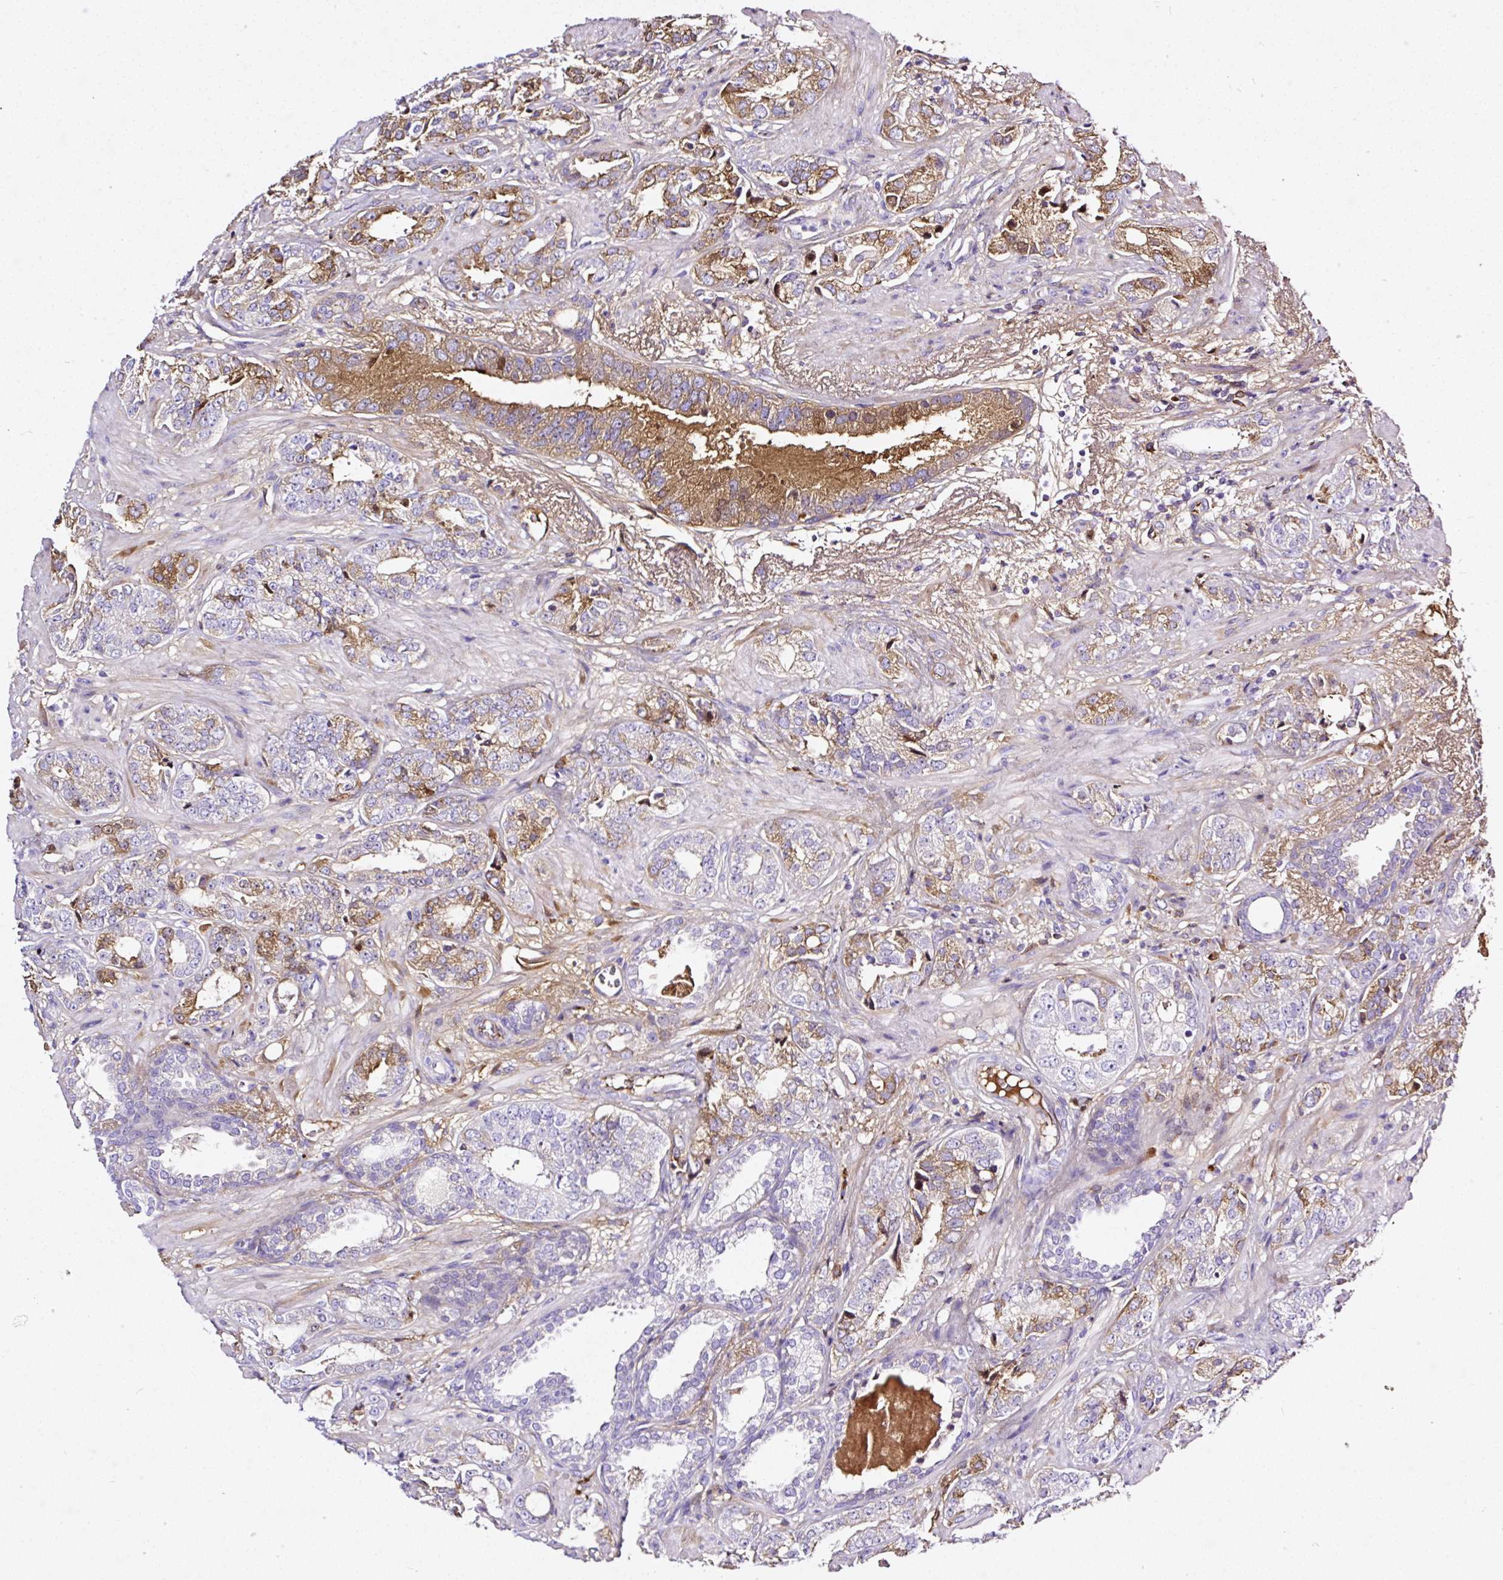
{"staining": {"intensity": "weak", "quantity": "<25%", "location": "cytoplasmic/membranous"}, "tissue": "prostate cancer", "cell_type": "Tumor cells", "image_type": "cancer", "snomed": [{"axis": "morphology", "description": "Adenocarcinoma, High grade"}, {"axis": "topography", "description": "Prostate"}], "caption": "Immunohistochemical staining of prostate cancer reveals no significant staining in tumor cells.", "gene": "CLEC3B", "patient": {"sex": "male", "age": 71}}